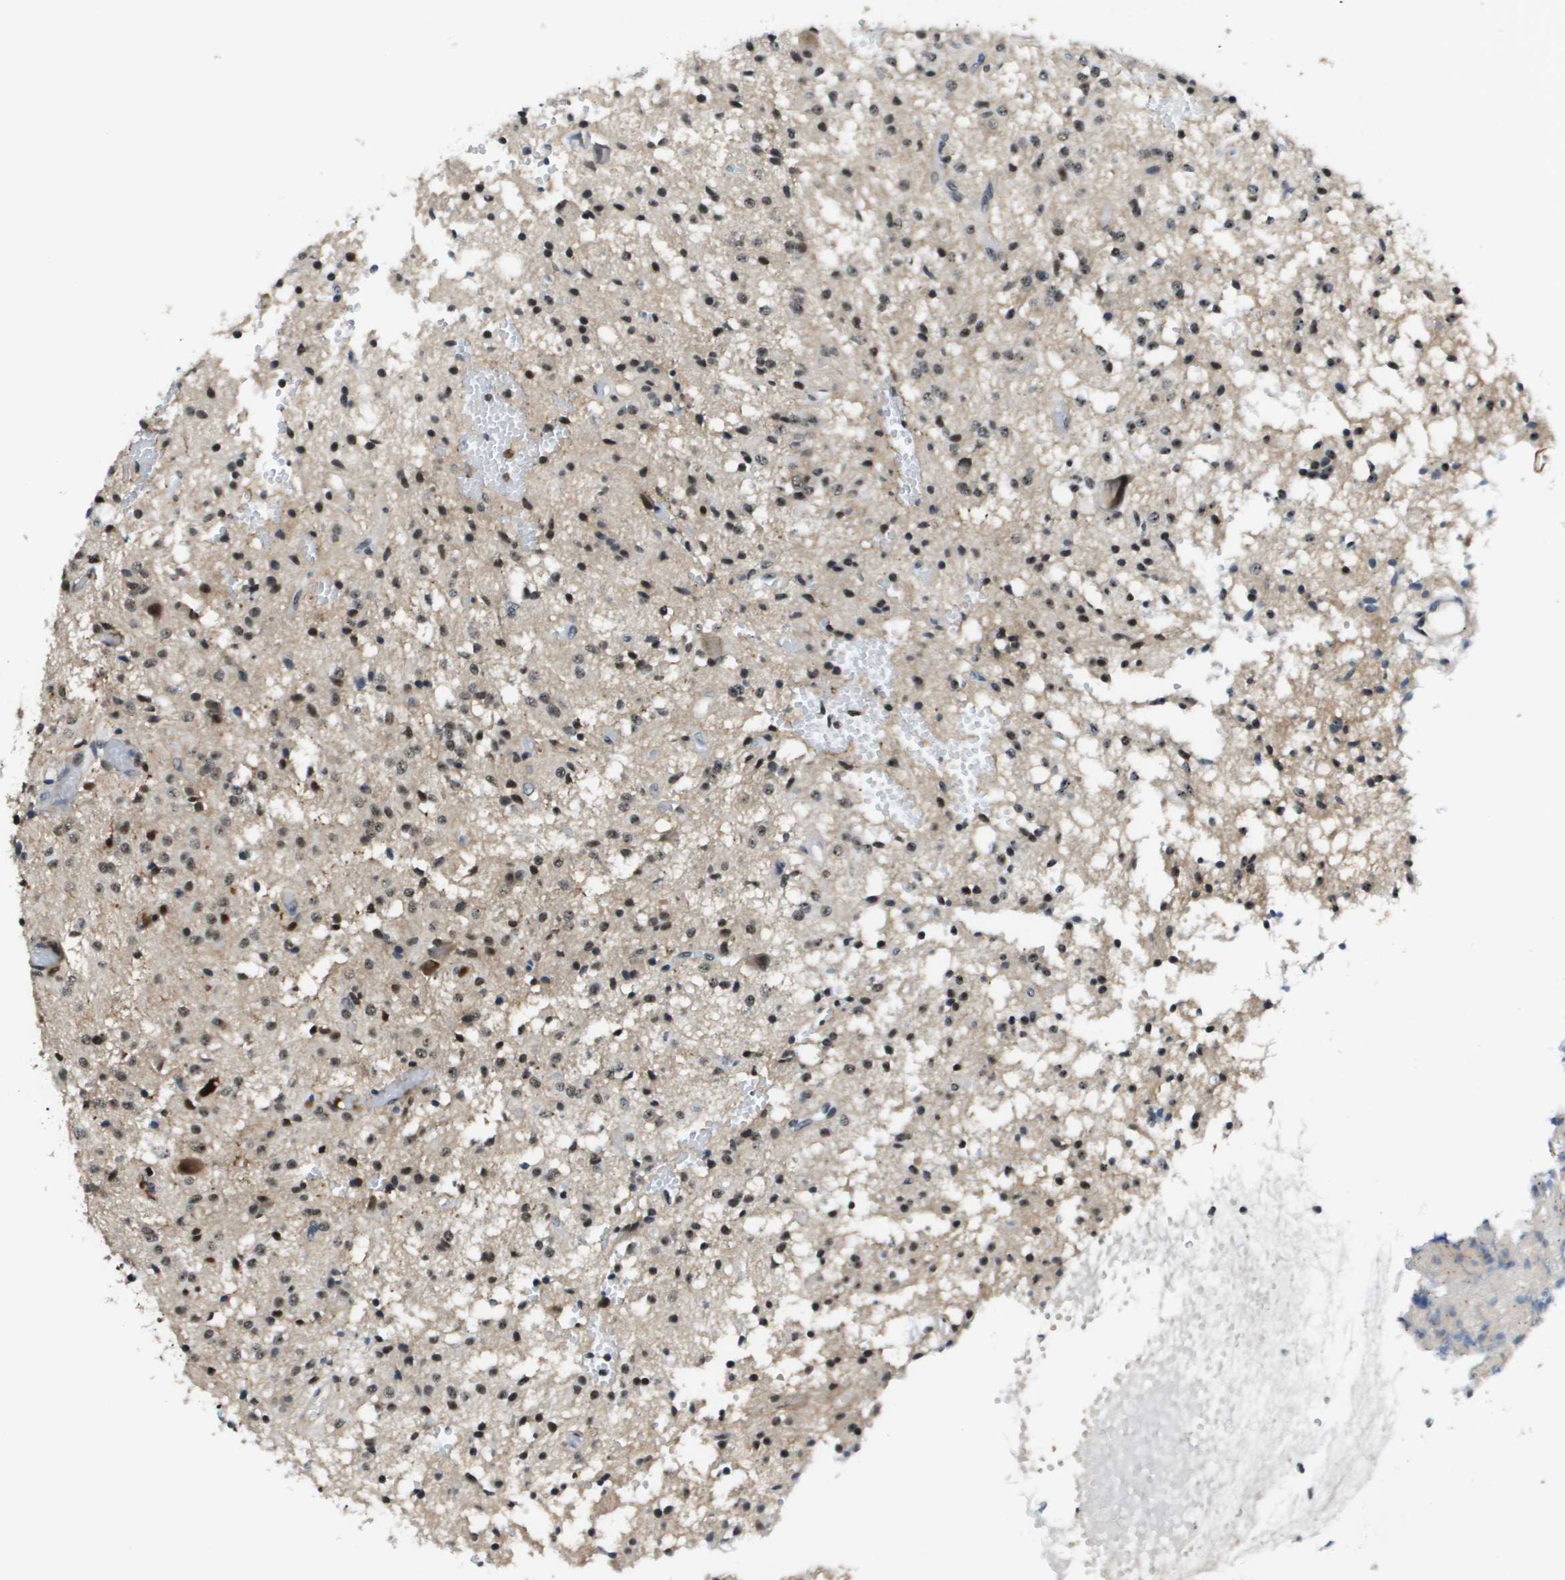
{"staining": {"intensity": "strong", "quantity": ">75%", "location": "nuclear"}, "tissue": "glioma", "cell_type": "Tumor cells", "image_type": "cancer", "snomed": [{"axis": "morphology", "description": "Glioma, malignant, High grade"}, {"axis": "topography", "description": "Brain"}], "caption": "Glioma tissue displays strong nuclear staining in approximately >75% of tumor cells The protein of interest is shown in brown color, while the nuclei are stained blue.", "gene": "EP400", "patient": {"sex": "female", "age": 59}}